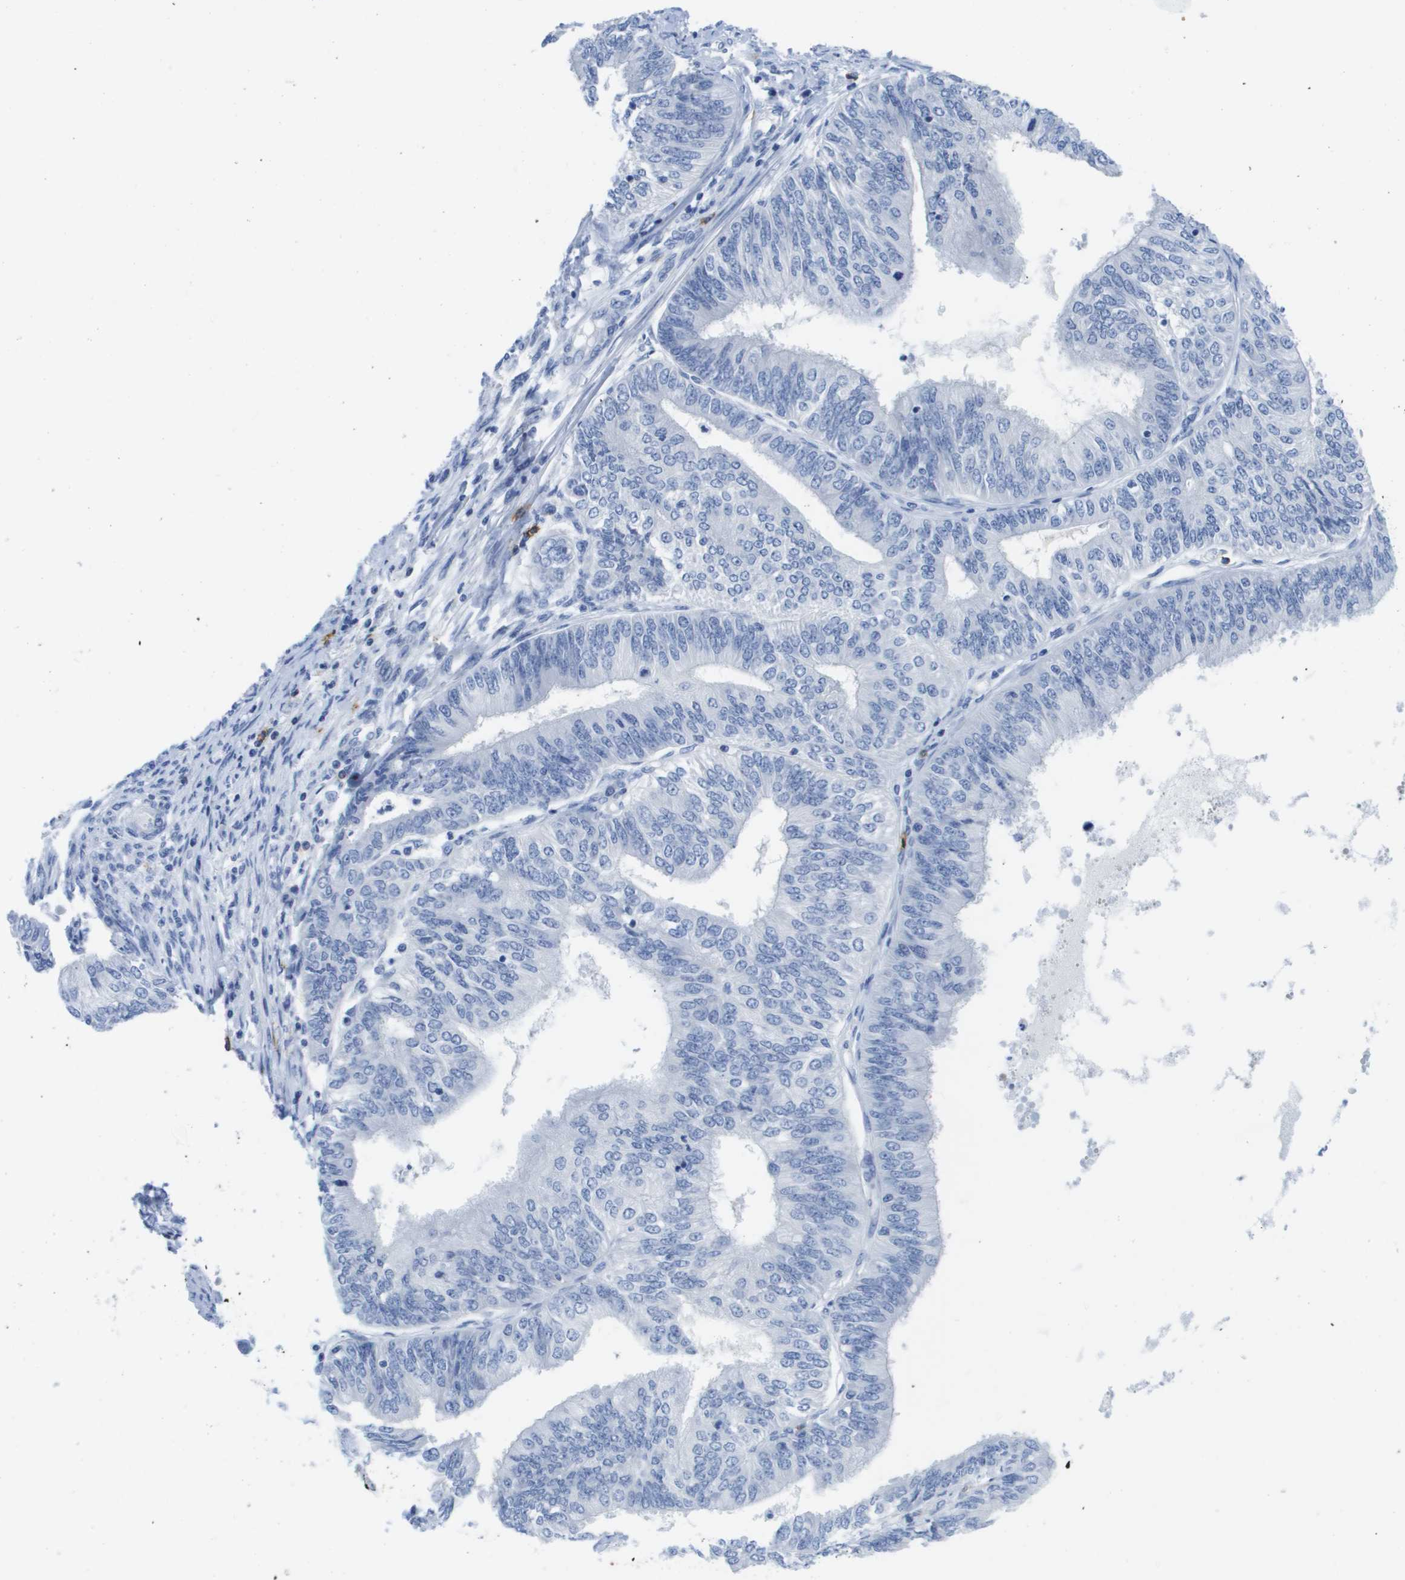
{"staining": {"intensity": "negative", "quantity": "none", "location": "none"}, "tissue": "endometrial cancer", "cell_type": "Tumor cells", "image_type": "cancer", "snomed": [{"axis": "morphology", "description": "Adenocarcinoma, NOS"}, {"axis": "topography", "description": "Endometrium"}], "caption": "IHC histopathology image of endometrial adenocarcinoma stained for a protein (brown), which exhibits no expression in tumor cells. (IHC, brightfield microscopy, high magnification).", "gene": "MS4A1", "patient": {"sex": "female", "age": 58}}